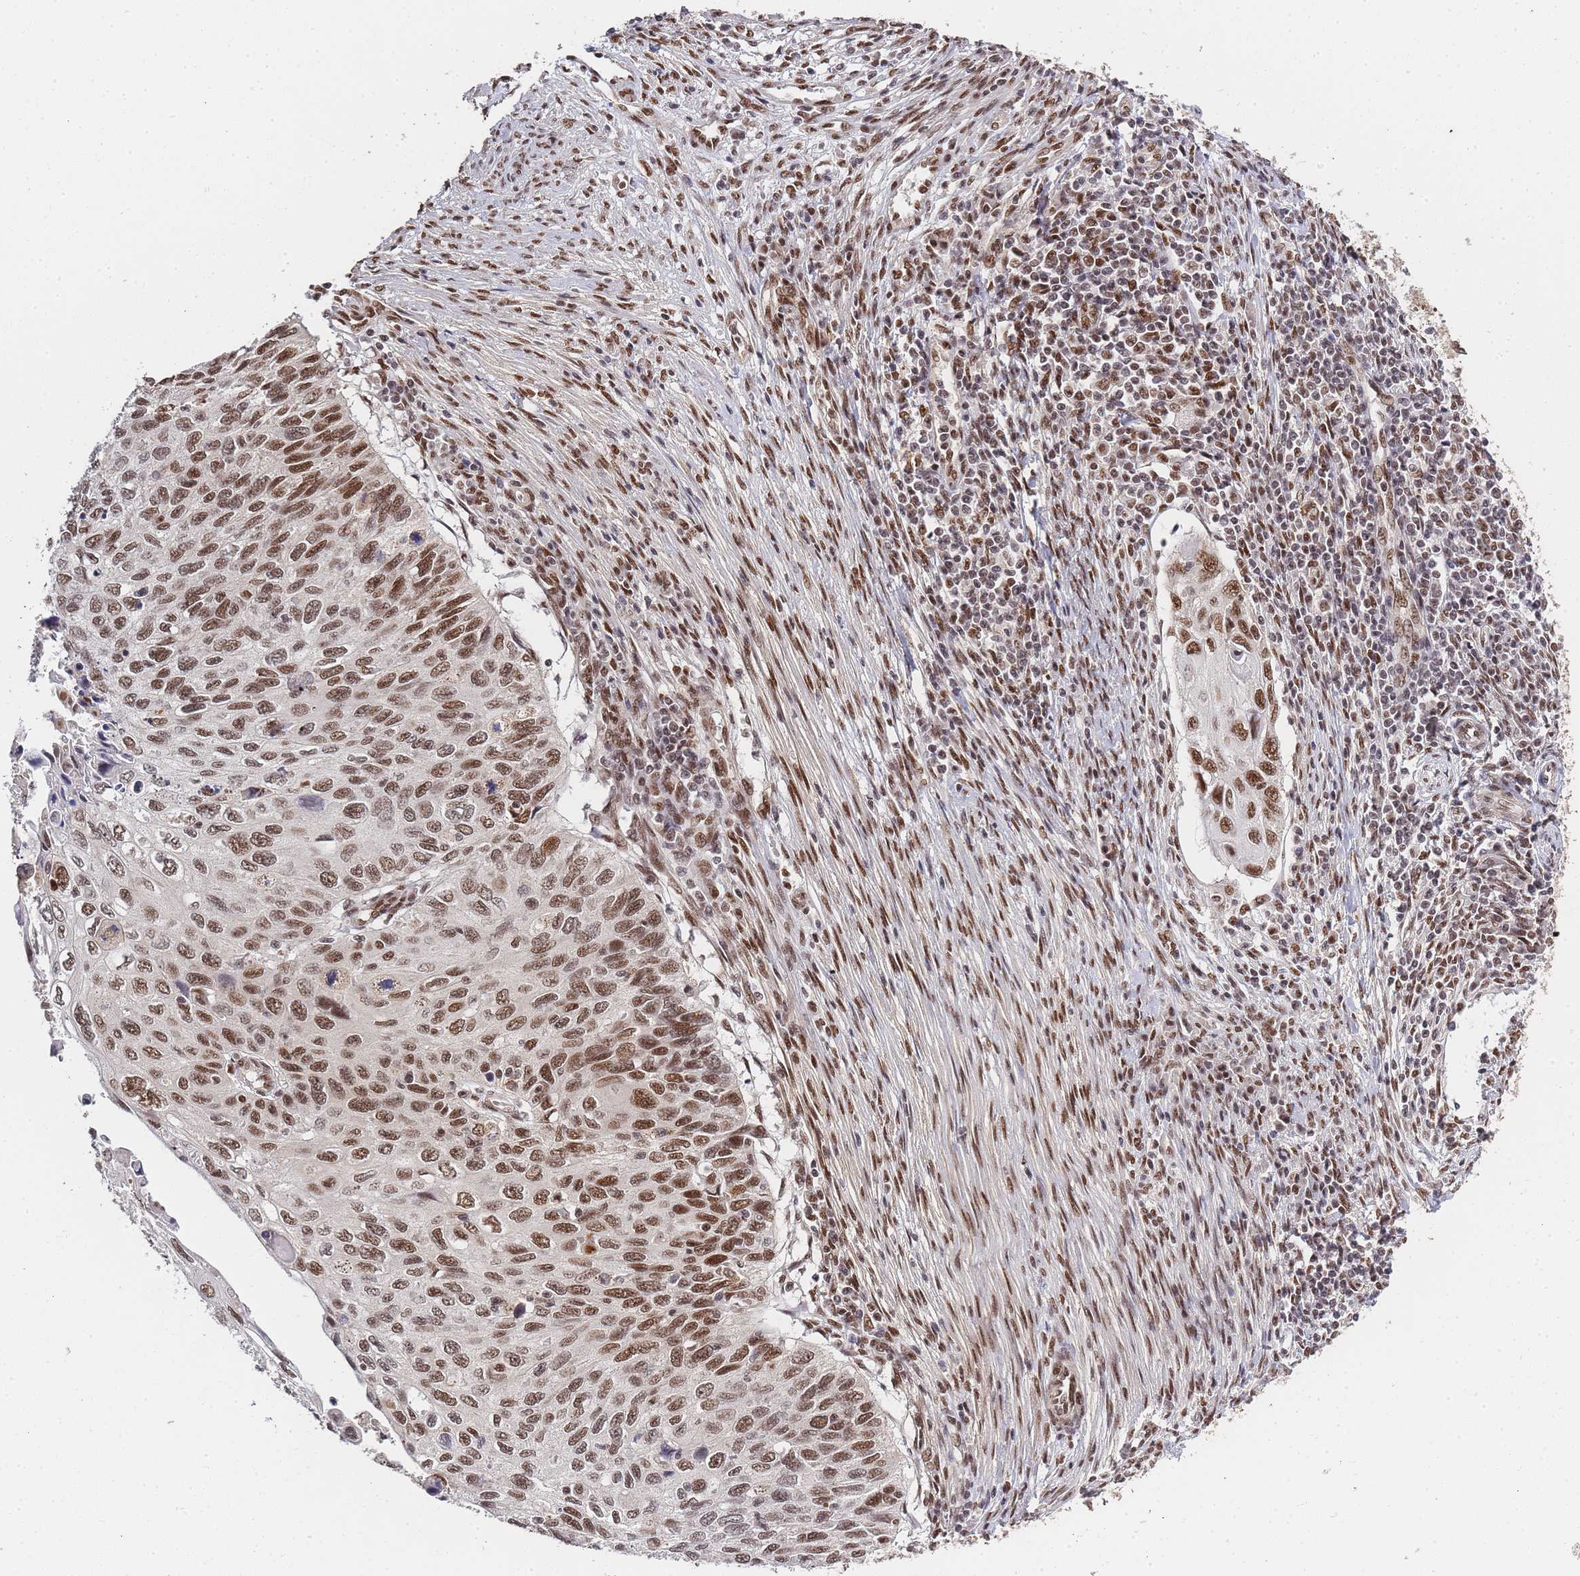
{"staining": {"intensity": "moderate", "quantity": ">75%", "location": "nuclear"}, "tissue": "cervical cancer", "cell_type": "Tumor cells", "image_type": "cancer", "snomed": [{"axis": "morphology", "description": "Squamous cell carcinoma, NOS"}, {"axis": "topography", "description": "Cervix"}], "caption": "Protein staining shows moderate nuclear staining in about >75% of tumor cells in cervical squamous cell carcinoma. (IHC, brightfield microscopy, high magnification).", "gene": "PRKDC", "patient": {"sex": "female", "age": 70}}